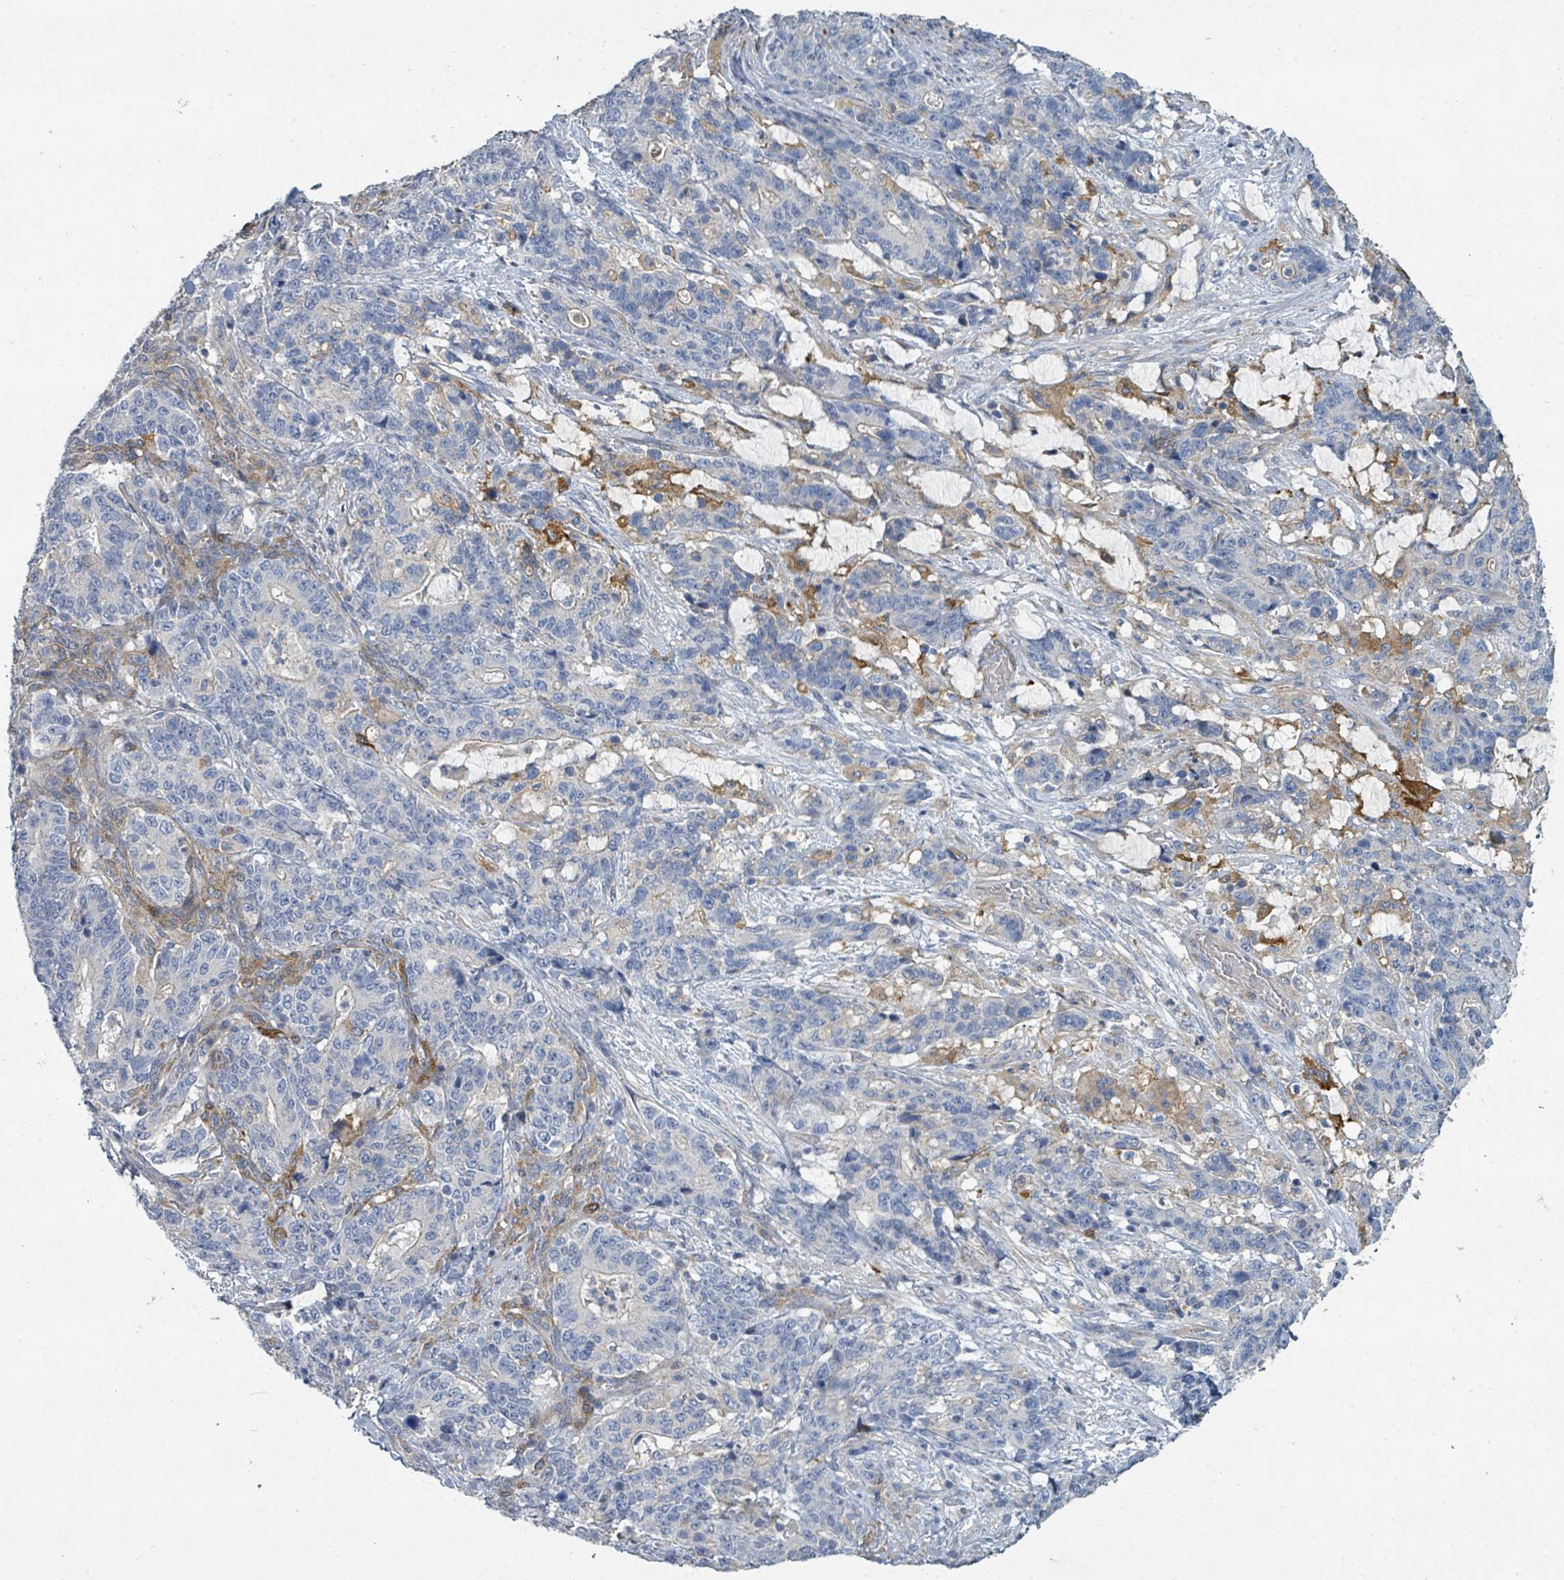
{"staining": {"intensity": "negative", "quantity": "none", "location": "none"}, "tissue": "stomach cancer", "cell_type": "Tumor cells", "image_type": "cancer", "snomed": [{"axis": "morphology", "description": "Normal tissue, NOS"}, {"axis": "morphology", "description": "Adenocarcinoma, NOS"}, {"axis": "topography", "description": "Stomach"}], "caption": "Stomach cancer was stained to show a protein in brown. There is no significant staining in tumor cells.", "gene": "IFIT1", "patient": {"sex": "female", "age": 64}}